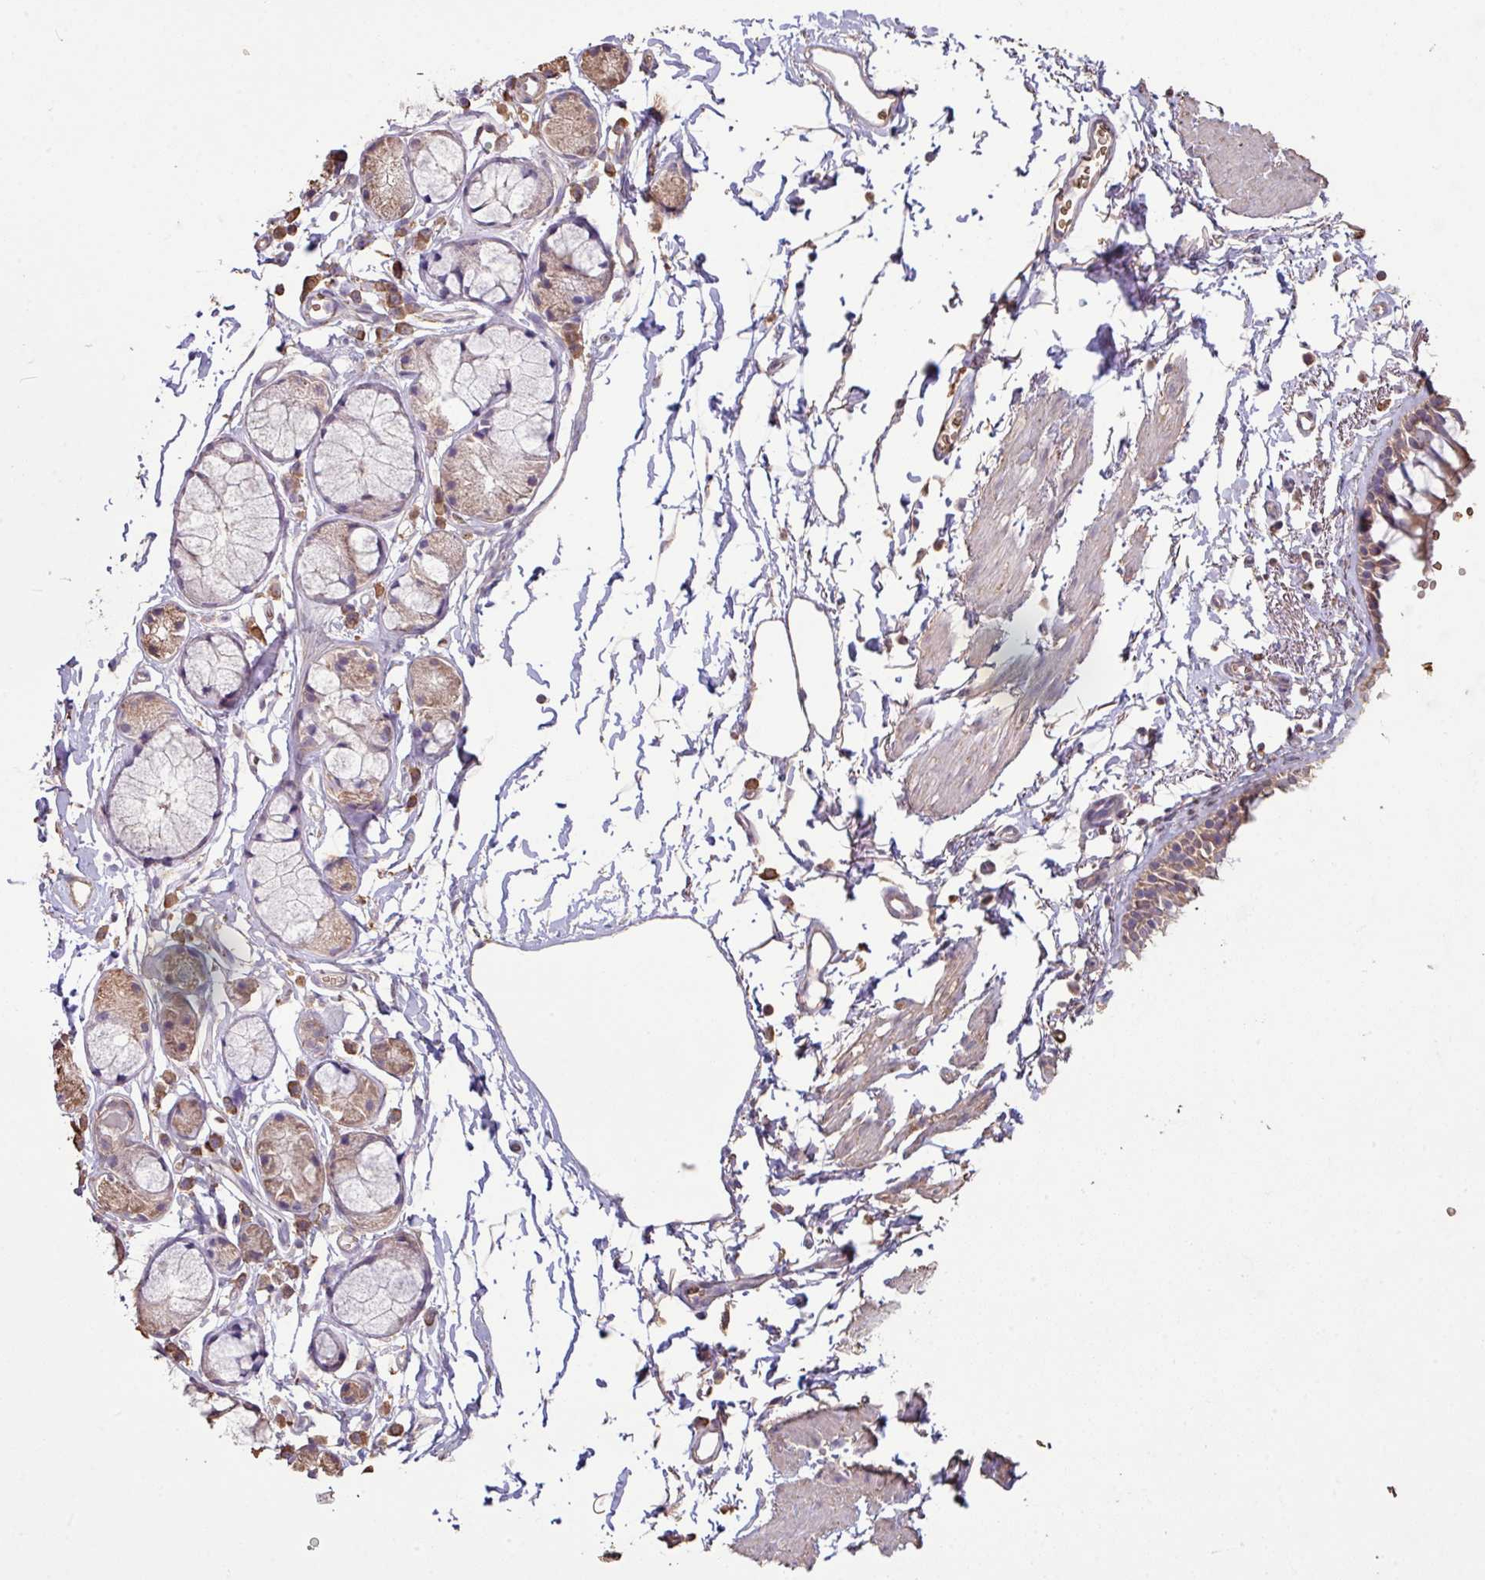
{"staining": {"intensity": "weak", "quantity": ">75%", "location": "cytoplasmic/membranous"}, "tissue": "bronchus", "cell_type": "Respiratory epithelial cells", "image_type": "normal", "snomed": [{"axis": "morphology", "description": "Normal tissue, NOS"}, {"axis": "topography", "description": "Cartilage tissue"}, {"axis": "topography", "description": "Bronchus"}, {"axis": "topography", "description": "Peripheral nerve tissue"}], "caption": "Bronchus stained for a protein (brown) displays weak cytoplasmic/membranous positive expression in about >75% of respiratory epithelial cells.", "gene": "CAMK2A", "patient": {"sex": "female", "age": 59}}